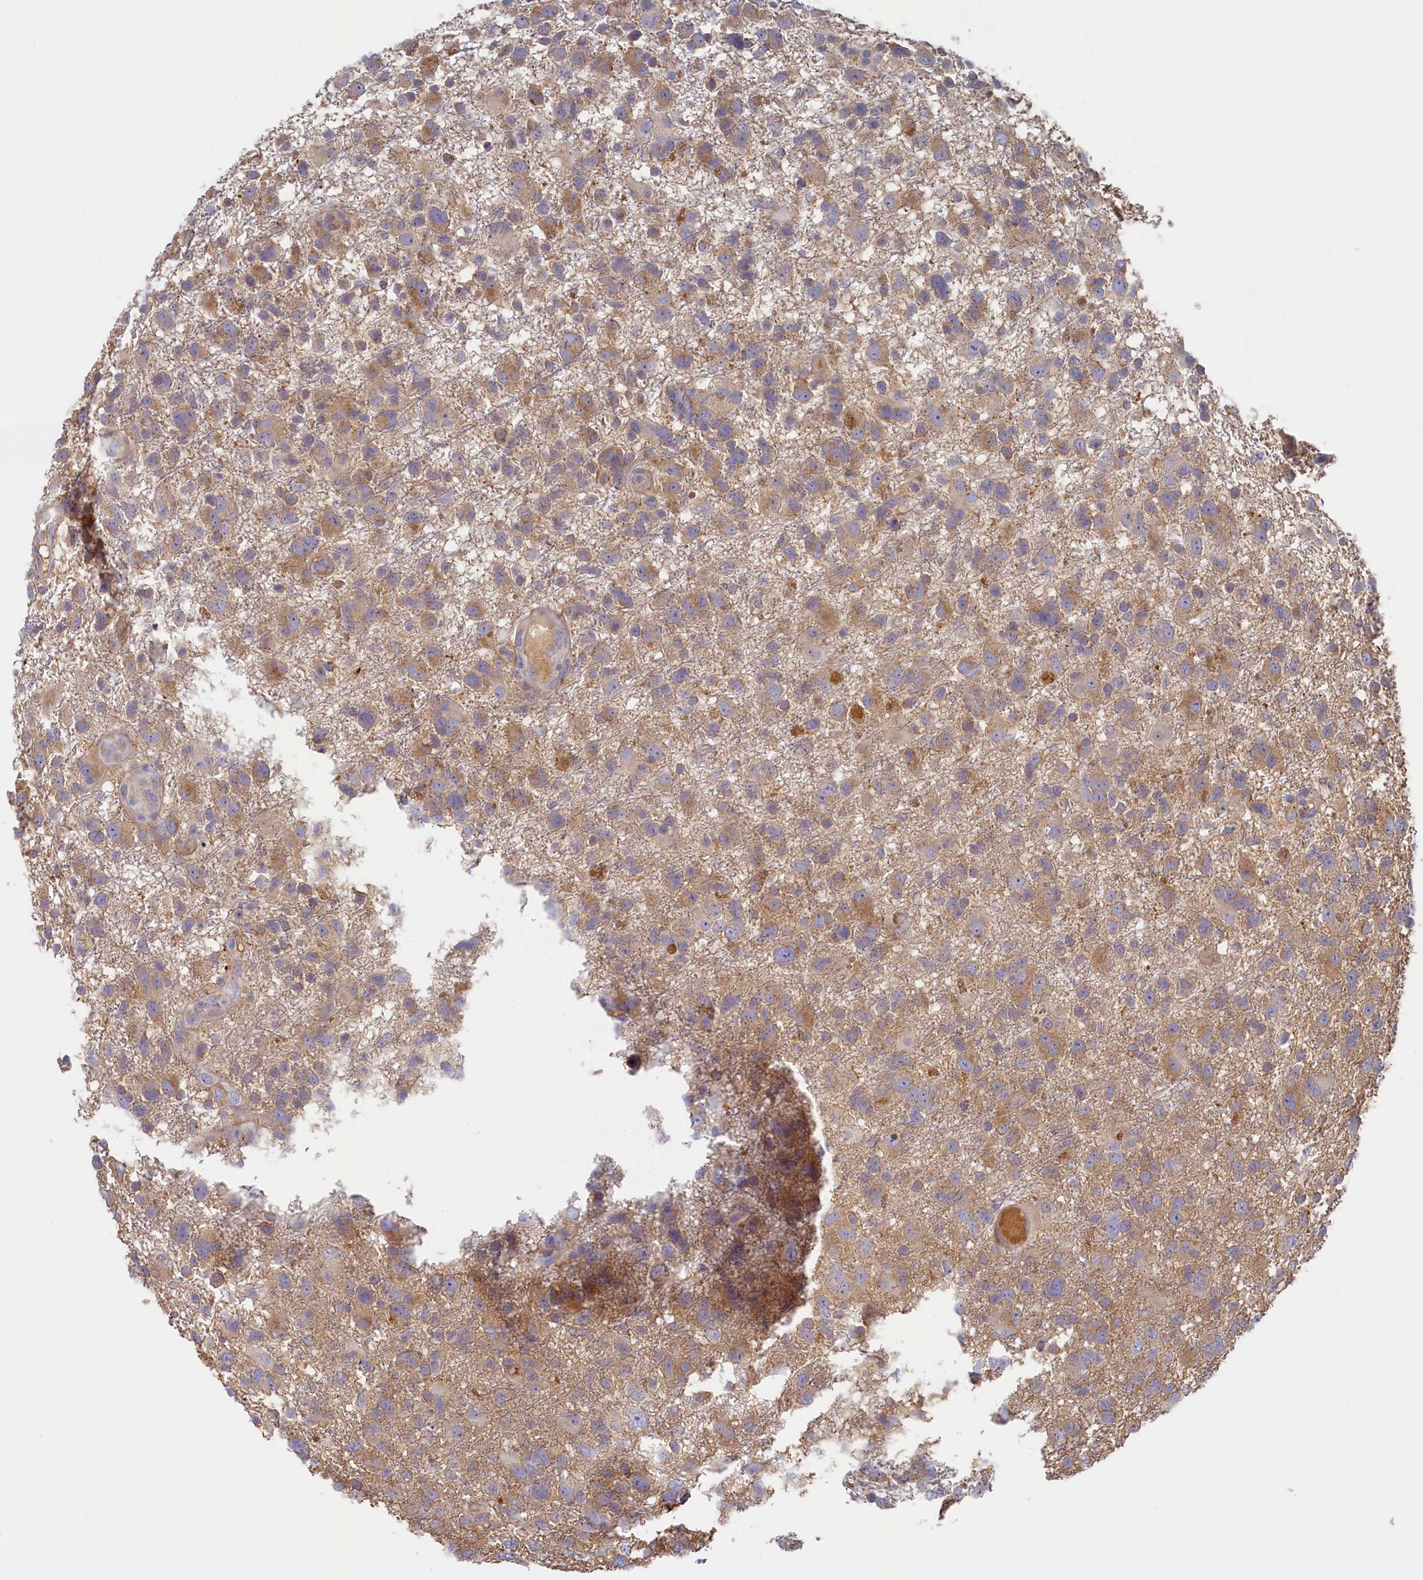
{"staining": {"intensity": "weak", "quantity": ">75%", "location": "cytoplasmic/membranous"}, "tissue": "glioma", "cell_type": "Tumor cells", "image_type": "cancer", "snomed": [{"axis": "morphology", "description": "Glioma, malignant, High grade"}, {"axis": "topography", "description": "Brain"}], "caption": "Immunohistochemistry staining of glioma, which displays low levels of weak cytoplasmic/membranous staining in about >75% of tumor cells indicating weak cytoplasmic/membranous protein positivity. The staining was performed using DAB (3,3'-diaminobenzidine) (brown) for protein detection and nuclei were counterstained in hematoxylin (blue).", "gene": "STX16", "patient": {"sex": "male", "age": 61}}